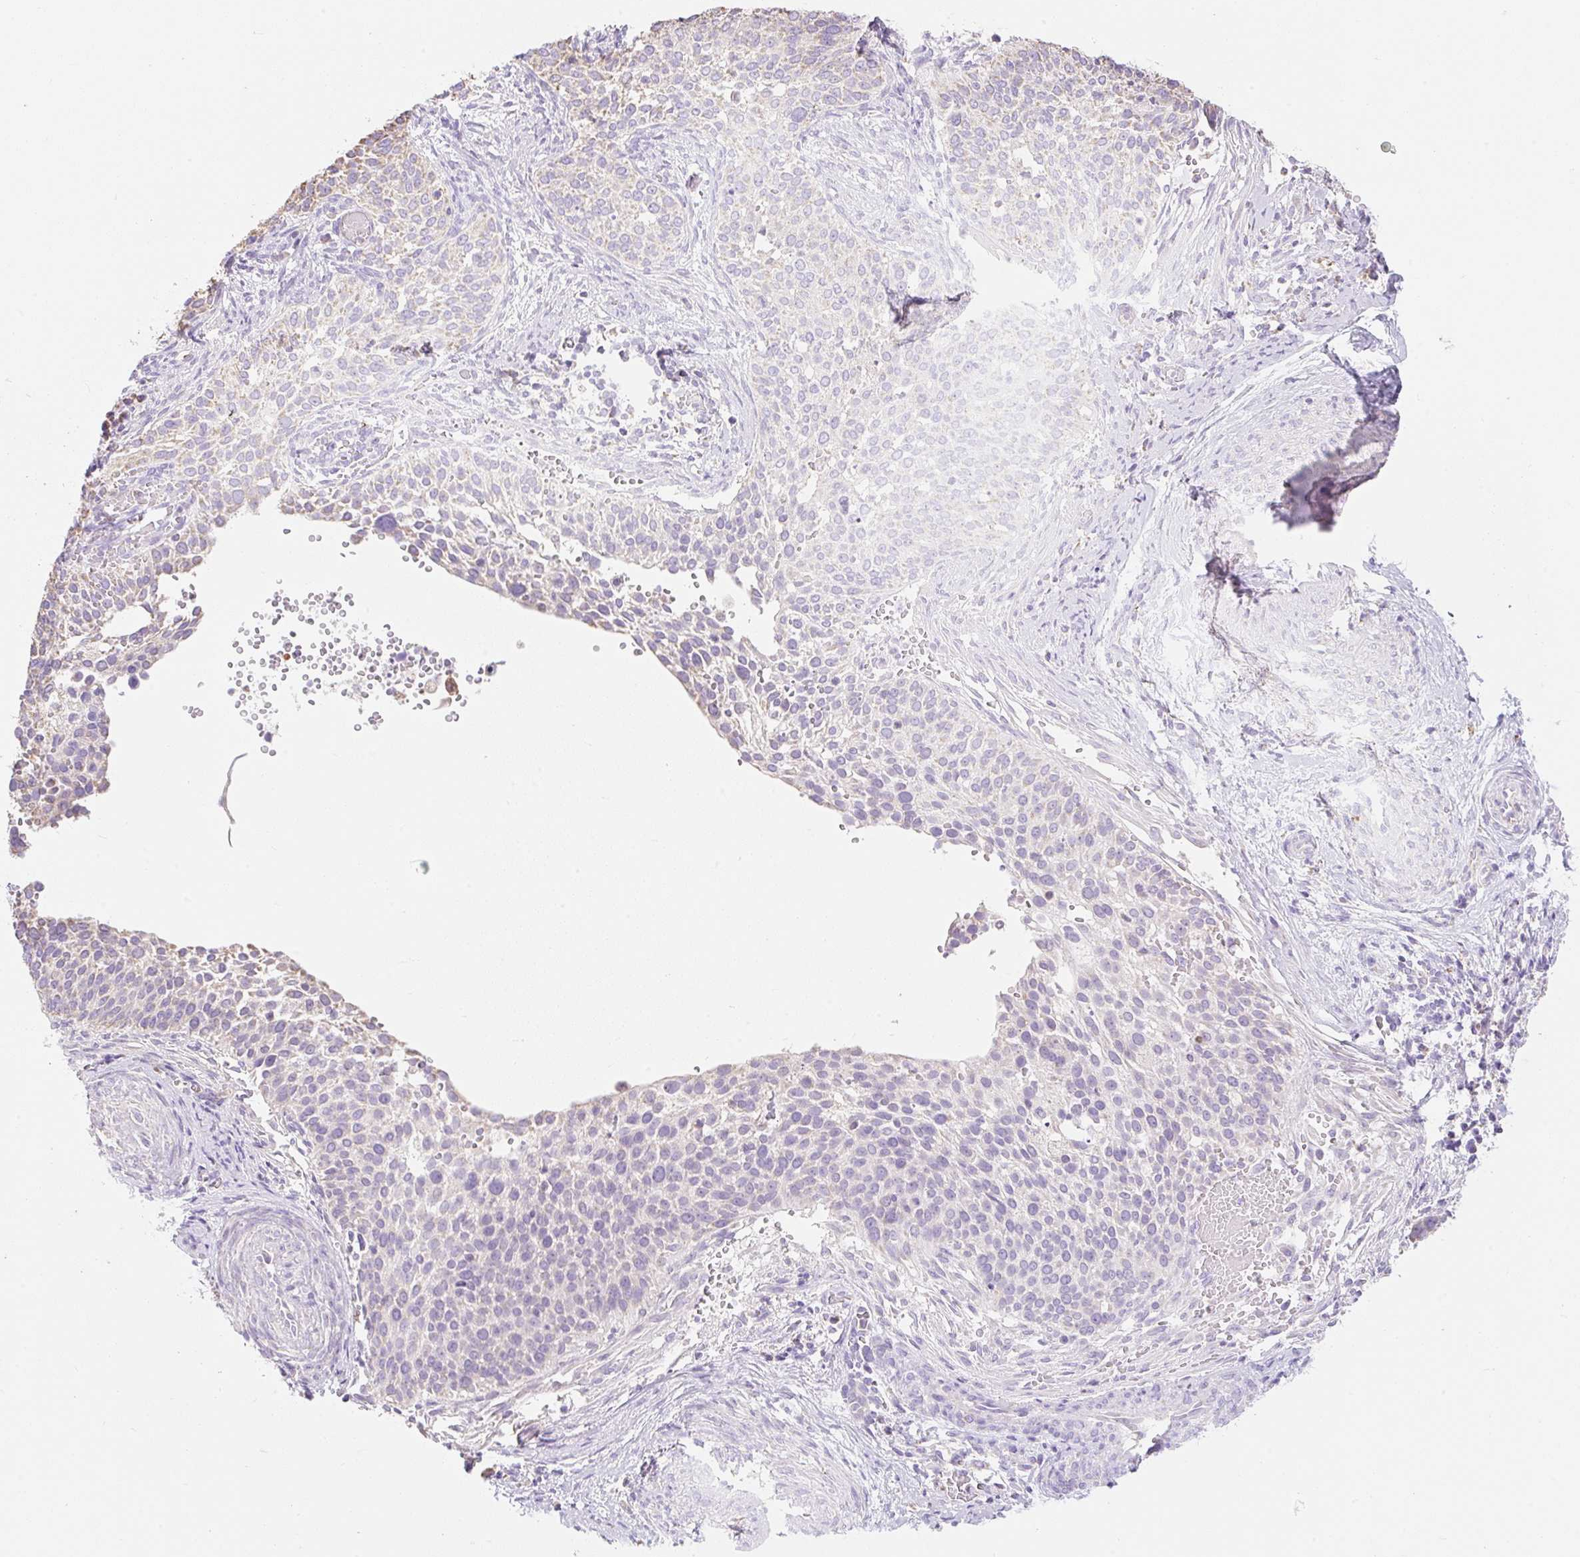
{"staining": {"intensity": "negative", "quantity": "none", "location": "none"}, "tissue": "cervical cancer", "cell_type": "Tumor cells", "image_type": "cancer", "snomed": [{"axis": "morphology", "description": "Squamous cell carcinoma, NOS"}, {"axis": "topography", "description": "Cervix"}], "caption": "A photomicrograph of squamous cell carcinoma (cervical) stained for a protein displays no brown staining in tumor cells. (DAB IHC with hematoxylin counter stain).", "gene": "DHX35", "patient": {"sex": "female", "age": 44}}